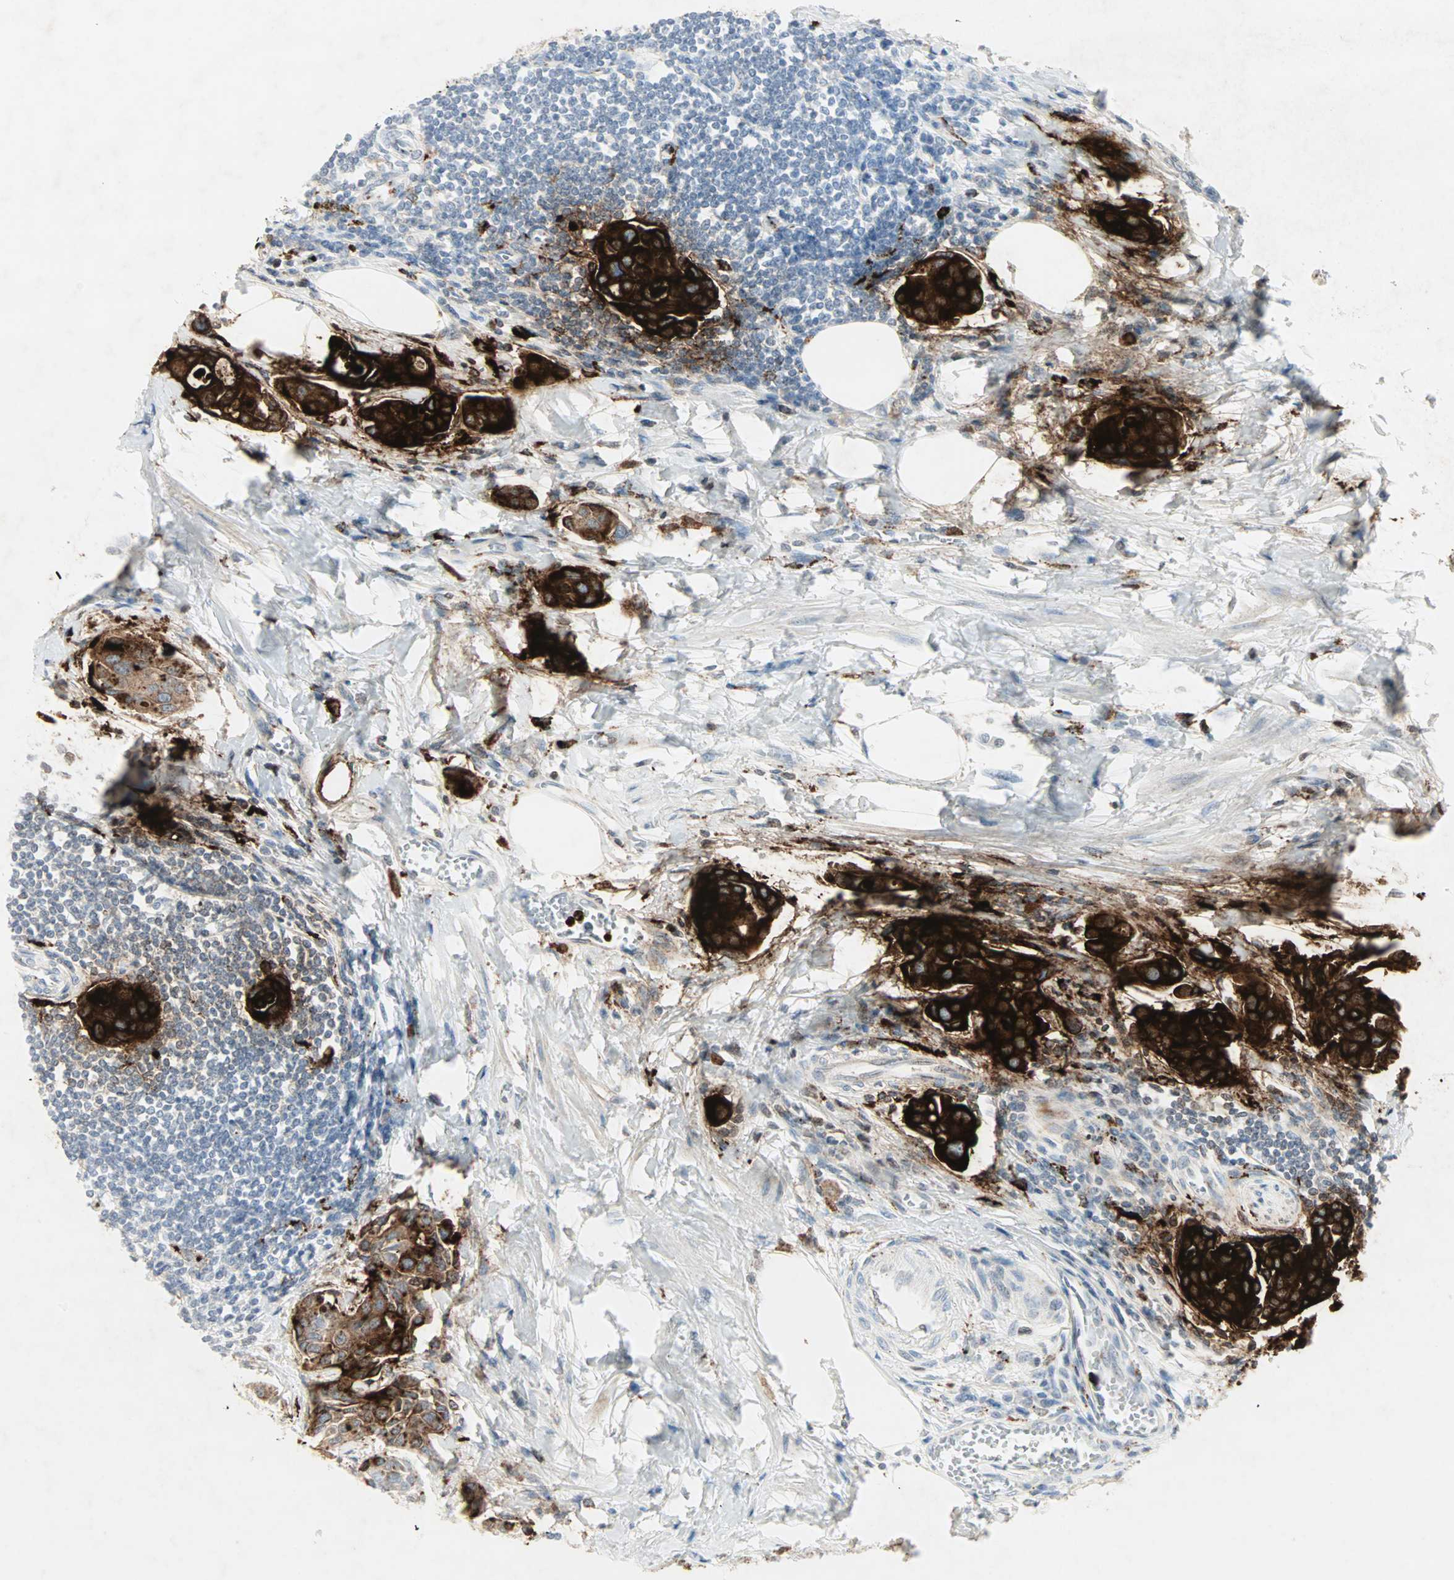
{"staining": {"intensity": "strong", "quantity": ">75%", "location": "cytoplasmic/membranous"}, "tissue": "urothelial cancer", "cell_type": "Tumor cells", "image_type": "cancer", "snomed": [{"axis": "morphology", "description": "Urothelial carcinoma, High grade"}, {"axis": "topography", "description": "Urinary bladder"}], "caption": "Immunohistochemistry histopathology image of neoplastic tissue: high-grade urothelial carcinoma stained using immunohistochemistry (IHC) demonstrates high levels of strong protein expression localized specifically in the cytoplasmic/membranous of tumor cells, appearing as a cytoplasmic/membranous brown color.", "gene": "CEACAM6", "patient": {"sex": "male", "age": 78}}